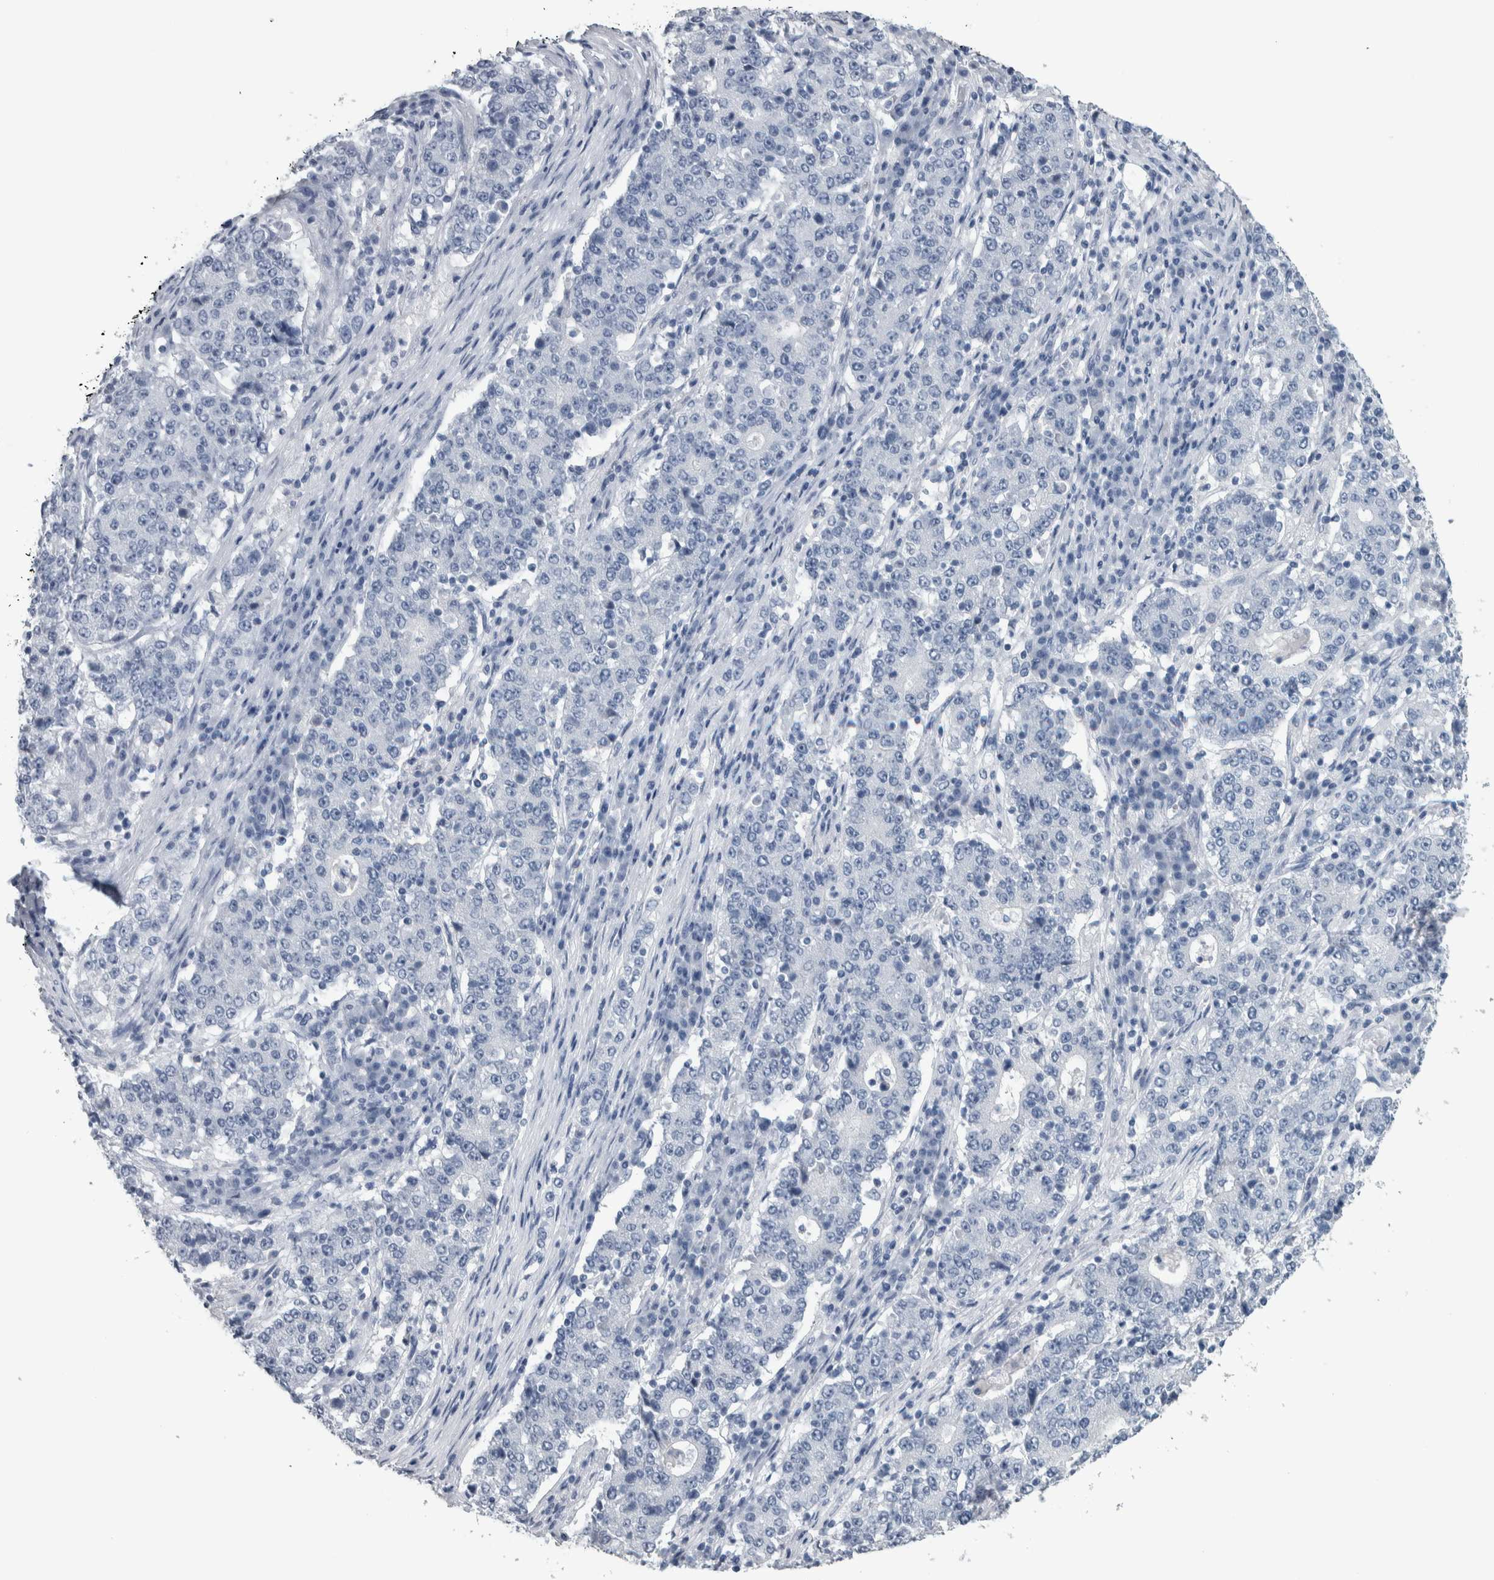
{"staining": {"intensity": "negative", "quantity": "none", "location": "none"}, "tissue": "stomach cancer", "cell_type": "Tumor cells", "image_type": "cancer", "snomed": [{"axis": "morphology", "description": "Adenocarcinoma, NOS"}, {"axis": "topography", "description": "Stomach"}], "caption": "IHC micrograph of neoplastic tissue: adenocarcinoma (stomach) stained with DAB reveals no significant protein staining in tumor cells.", "gene": "CDH17", "patient": {"sex": "male", "age": 59}}